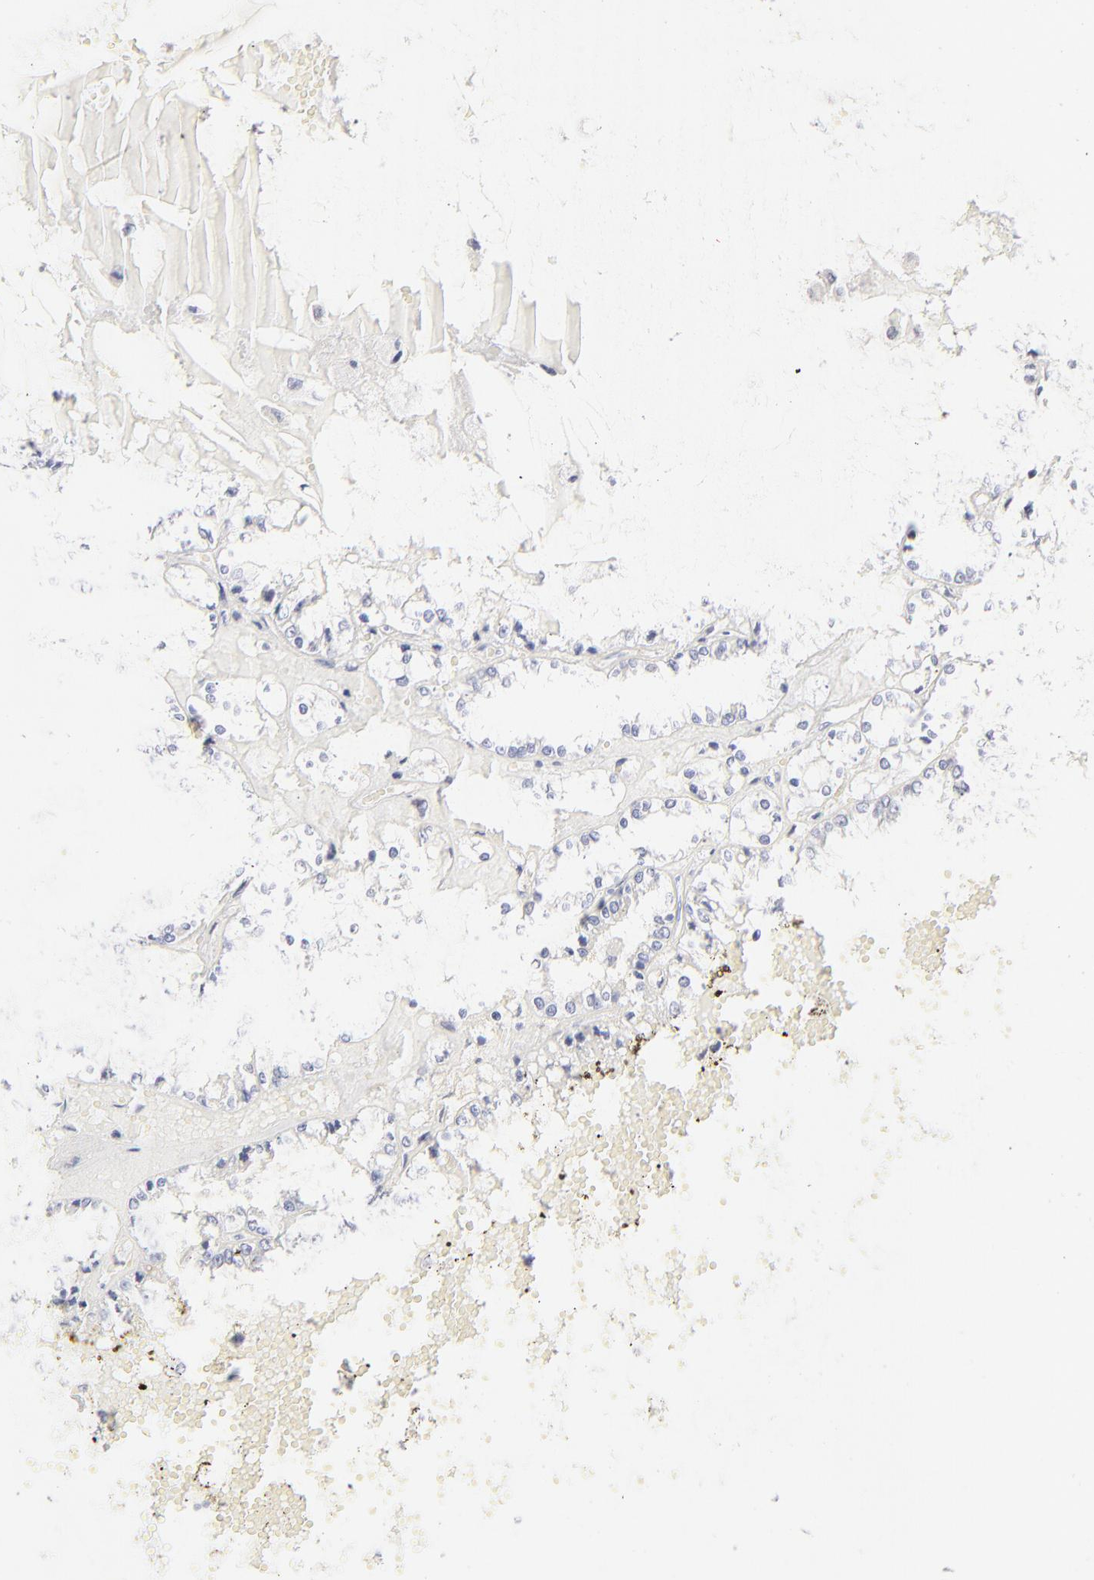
{"staining": {"intensity": "negative", "quantity": "none", "location": "none"}, "tissue": "renal cancer", "cell_type": "Tumor cells", "image_type": "cancer", "snomed": [{"axis": "morphology", "description": "Adenocarcinoma, NOS"}, {"axis": "topography", "description": "Kidney"}], "caption": "Renal cancer stained for a protein using IHC reveals no staining tumor cells.", "gene": "RBM3", "patient": {"sex": "female", "age": 56}}